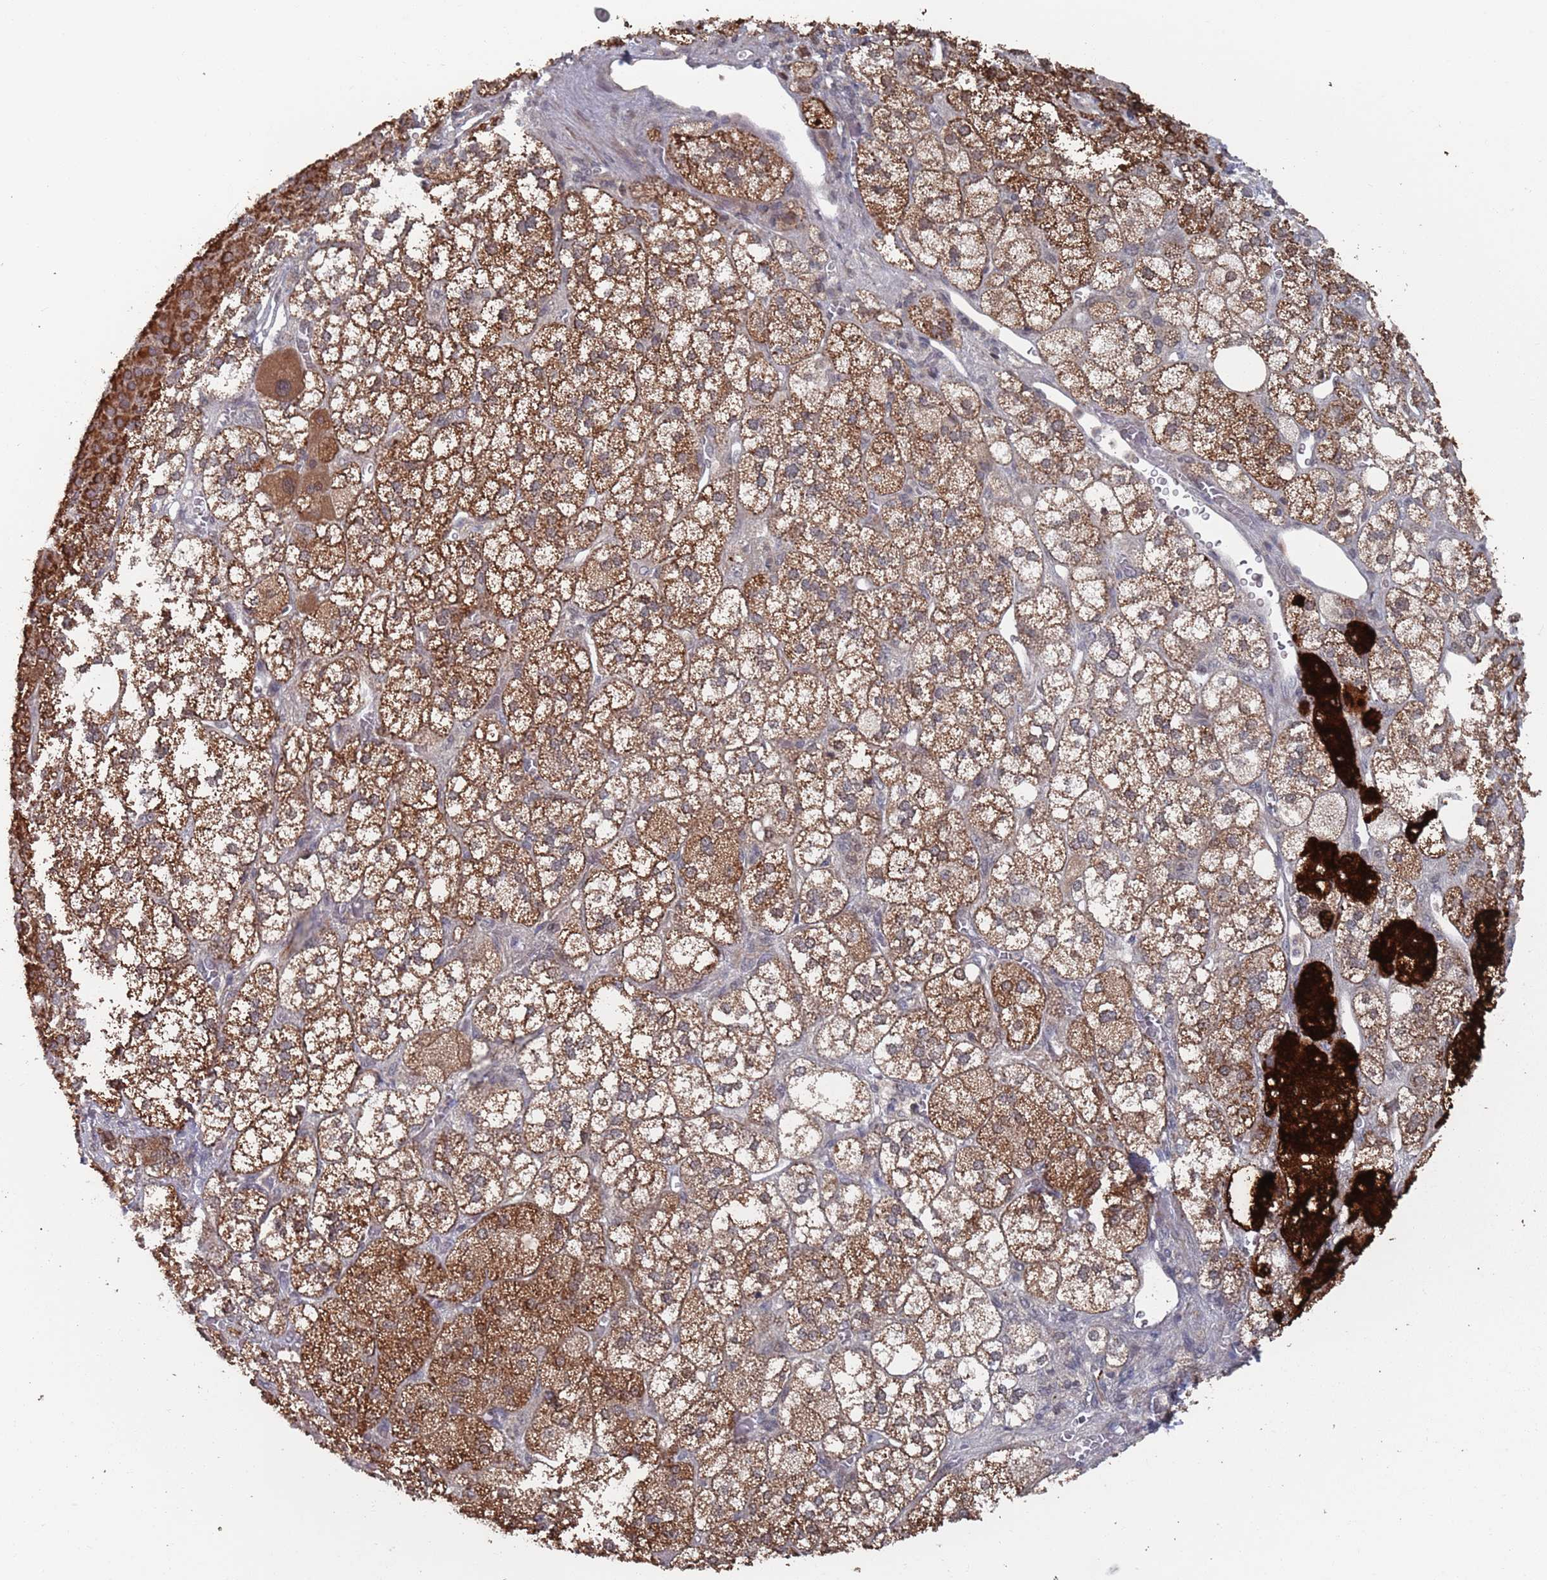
{"staining": {"intensity": "strong", "quantity": ">75%", "location": "cytoplasmic/membranous"}, "tissue": "adrenal gland", "cell_type": "Glandular cells", "image_type": "normal", "snomed": [{"axis": "morphology", "description": "Normal tissue, NOS"}, {"axis": "topography", "description": "Adrenal gland"}], "caption": "Strong cytoplasmic/membranous expression is appreciated in approximately >75% of glandular cells in benign adrenal gland. The staining is performed using DAB brown chromogen to label protein expression. The nuclei are counter-stained blue using hematoxylin.", "gene": "DGKD", "patient": {"sex": "male", "age": 61}}